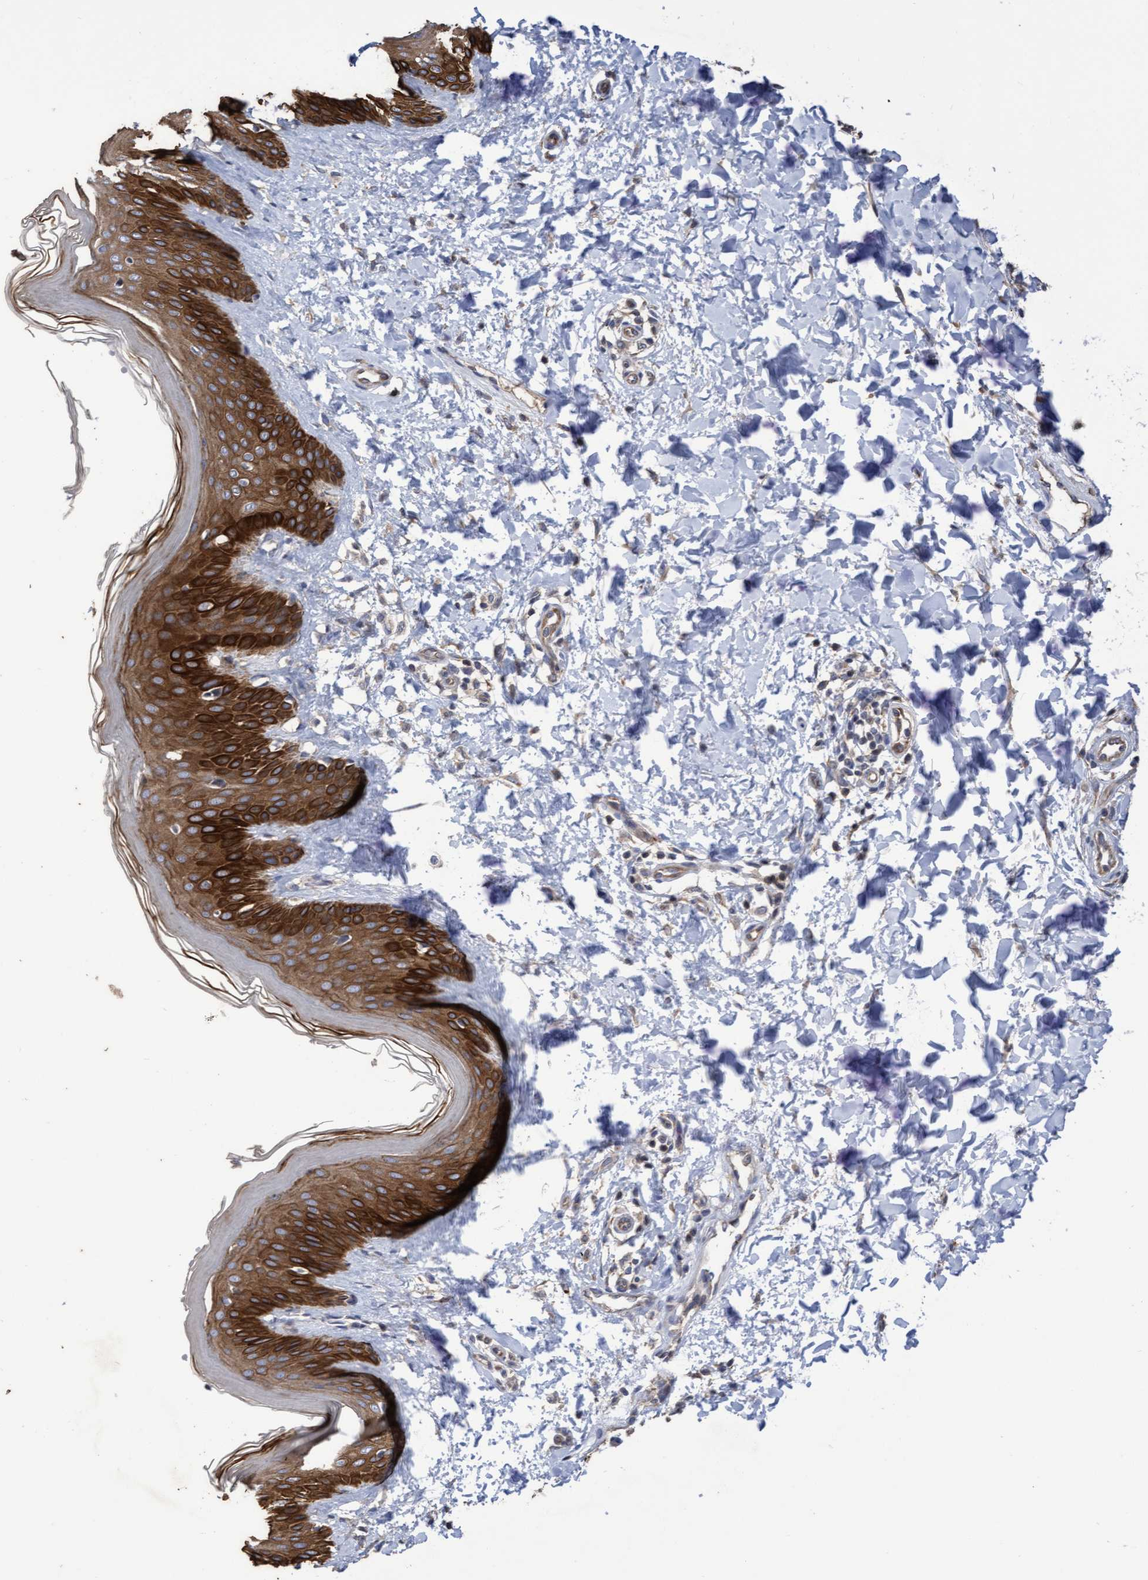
{"staining": {"intensity": "weak", "quantity": ">75%", "location": "cytoplasmic/membranous"}, "tissue": "skin", "cell_type": "Fibroblasts", "image_type": "normal", "snomed": [{"axis": "morphology", "description": "Normal tissue, NOS"}, {"axis": "morphology", "description": "Malignant melanoma, Metastatic site"}, {"axis": "topography", "description": "Skin"}], "caption": "Weak cytoplasmic/membranous expression is identified in about >75% of fibroblasts in normal skin.", "gene": "KRT24", "patient": {"sex": "male", "age": 41}}